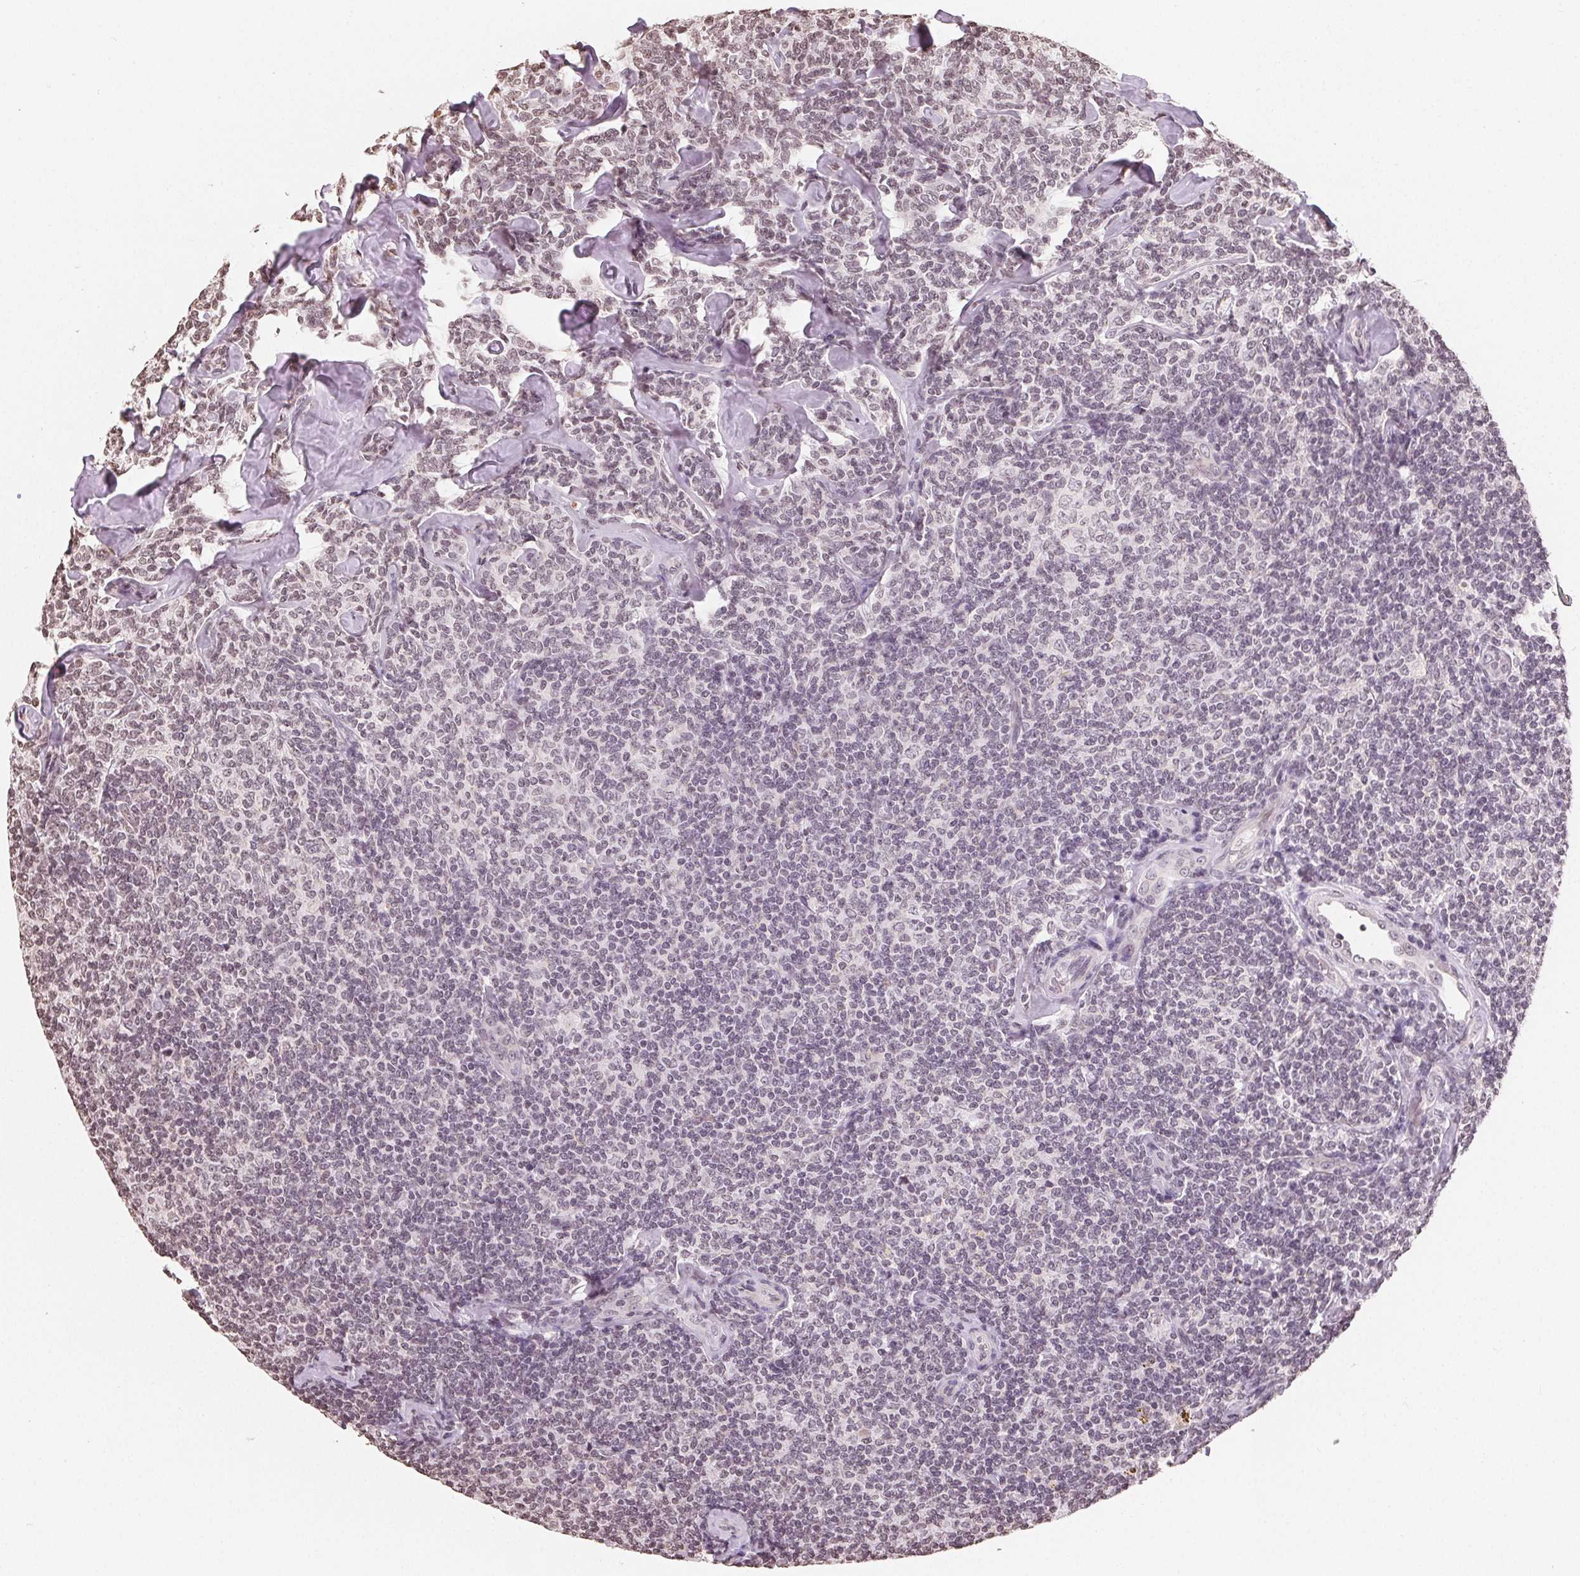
{"staining": {"intensity": "negative", "quantity": "none", "location": "none"}, "tissue": "lymphoma", "cell_type": "Tumor cells", "image_type": "cancer", "snomed": [{"axis": "morphology", "description": "Malignant lymphoma, non-Hodgkin's type, Low grade"}, {"axis": "topography", "description": "Lymph node"}], "caption": "An immunohistochemistry micrograph of lymphoma is shown. There is no staining in tumor cells of lymphoma. (DAB immunohistochemistry (IHC) visualized using brightfield microscopy, high magnification).", "gene": "TBP", "patient": {"sex": "female", "age": 56}}